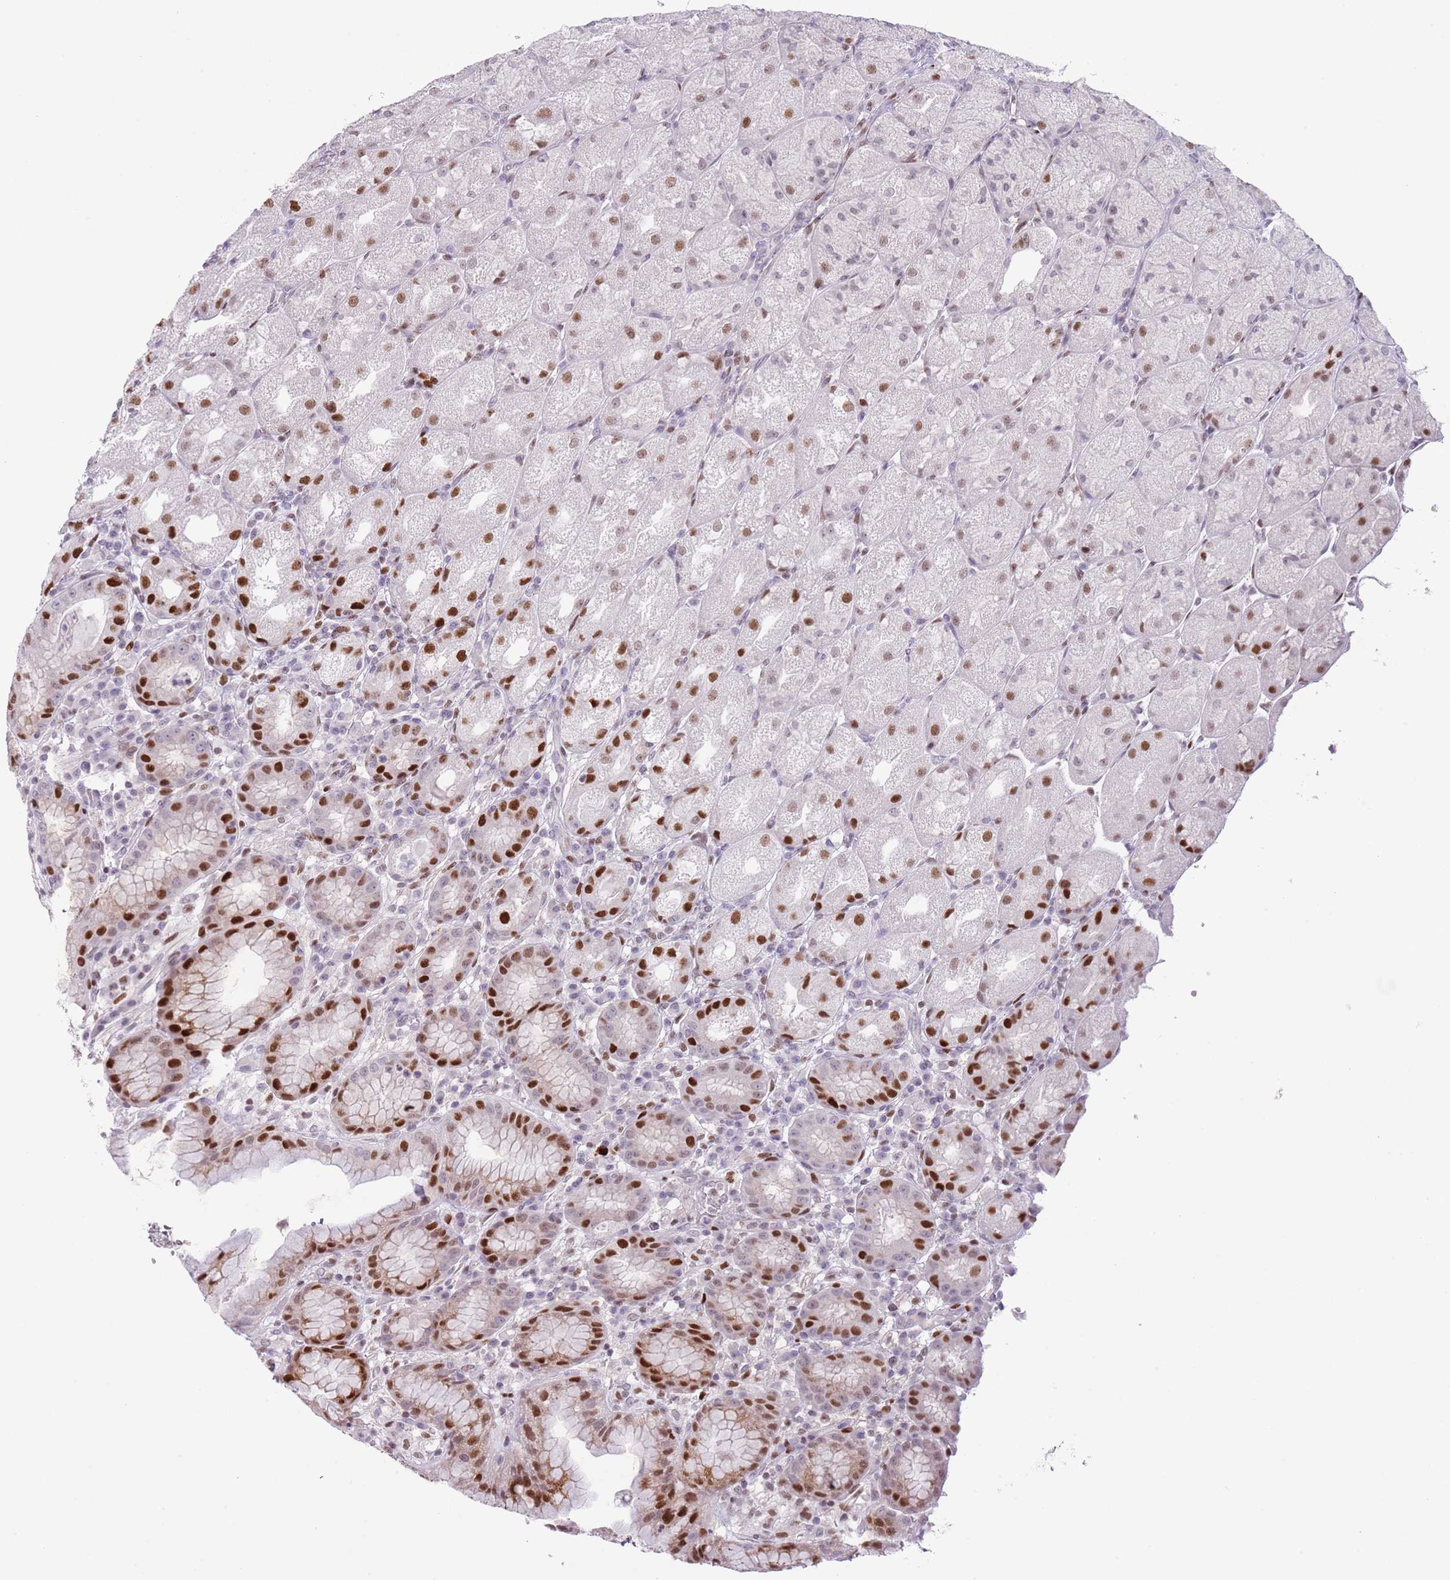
{"staining": {"intensity": "strong", "quantity": "25%-75%", "location": "nuclear"}, "tissue": "stomach", "cell_type": "Glandular cells", "image_type": "normal", "snomed": [{"axis": "morphology", "description": "Normal tissue, NOS"}, {"axis": "topography", "description": "Stomach, upper"}], "caption": "A histopathology image showing strong nuclear expression in about 25%-75% of glandular cells in unremarkable stomach, as visualized by brown immunohistochemical staining.", "gene": "MFSD10", "patient": {"sex": "male", "age": 52}}